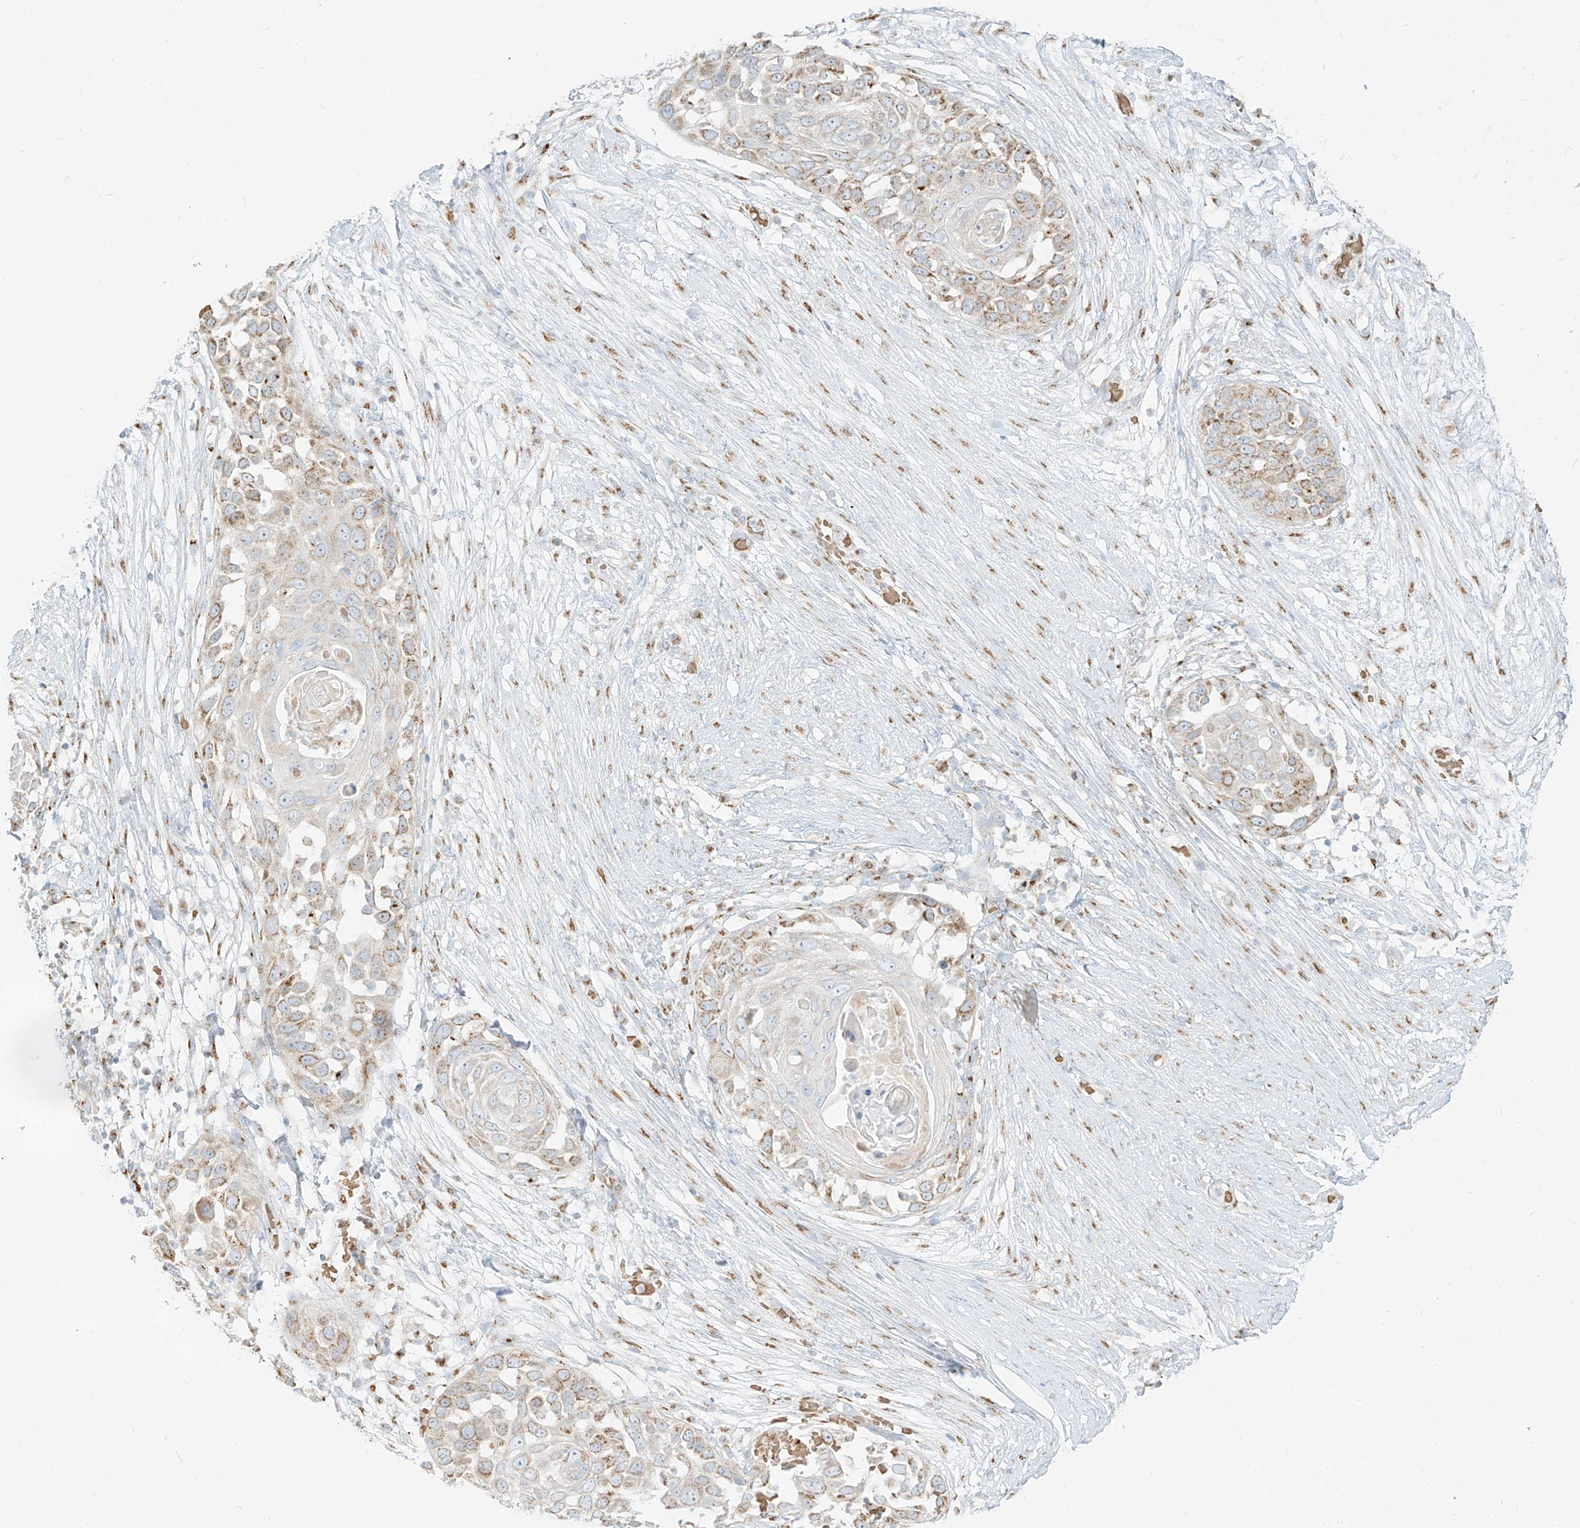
{"staining": {"intensity": "weak", "quantity": "25%-75%", "location": "cytoplasmic/membranous"}, "tissue": "skin cancer", "cell_type": "Tumor cells", "image_type": "cancer", "snomed": [{"axis": "morphology", "description": "Squamous cell carcinoma, NOS"}, {"axis": "topography", "description": "Skin"}], "caption": "Weak cytoplasmic/membranous expression for a protein is appreciated in approximately 25%-75% of tumor cells of squamous cell carcinoma (skin) using immunohistochemistry.", "gene": "TMEM87B", "patient": {"sex": "female", "age": 44}}